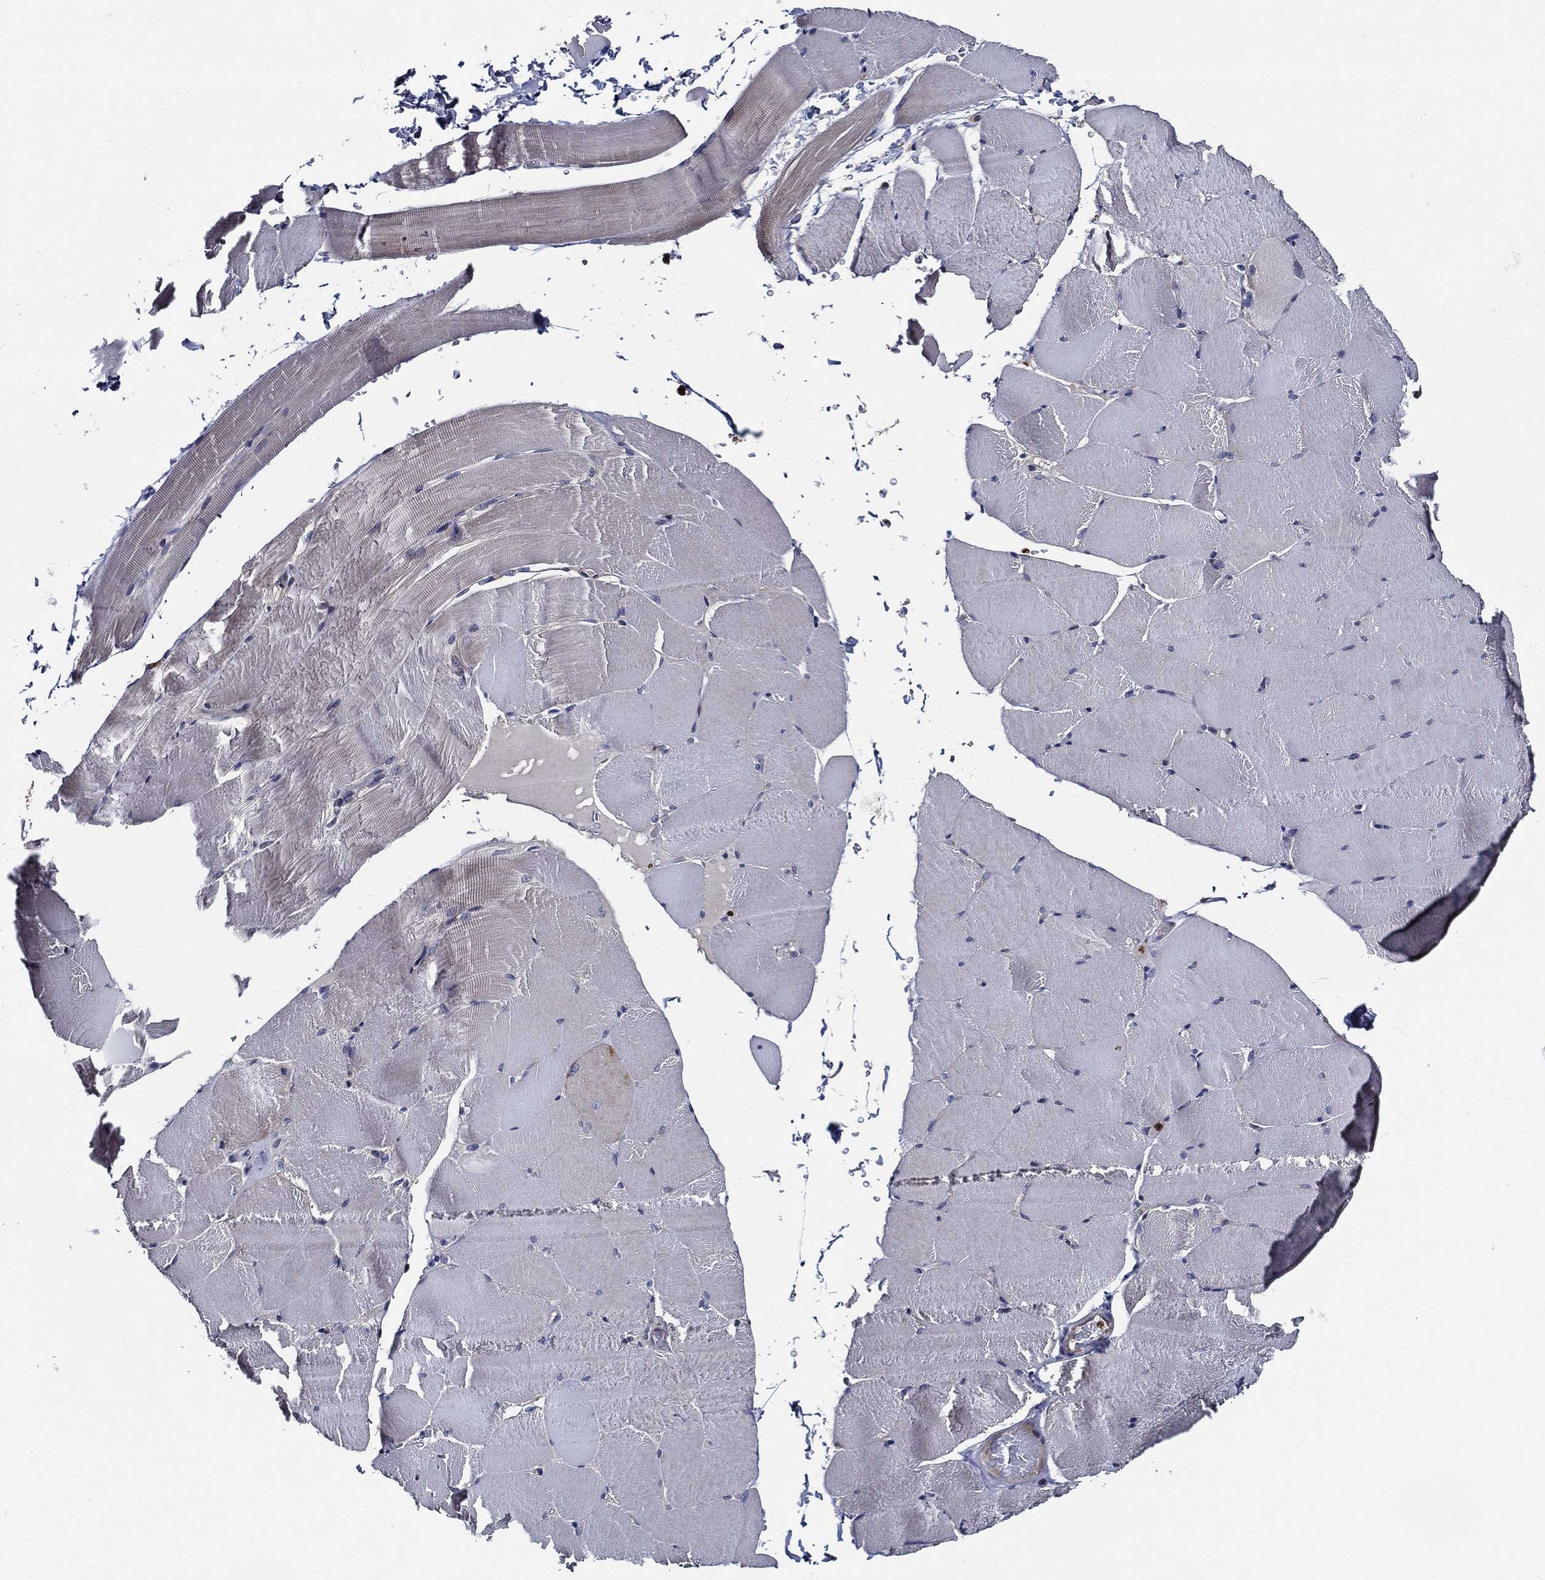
{"staining": {"intensity": "negative", "quantity": "none", "location": "none"}, "tissue": "skeletal muscle", "cell_type": "Myocytes", "image_type": "normal", "snomed": [{"axis": "morphology", "description": "Normal tissue, NOS"}, {"axis": "topography", "description": "Skeletal muscle"}], "caption": "Immunohistochemistry (IHC) of benign skeletal muscle displays no staining in myocytes.", "gene": "KIF20B", "patient": {"sex": "female", "age": 37}}